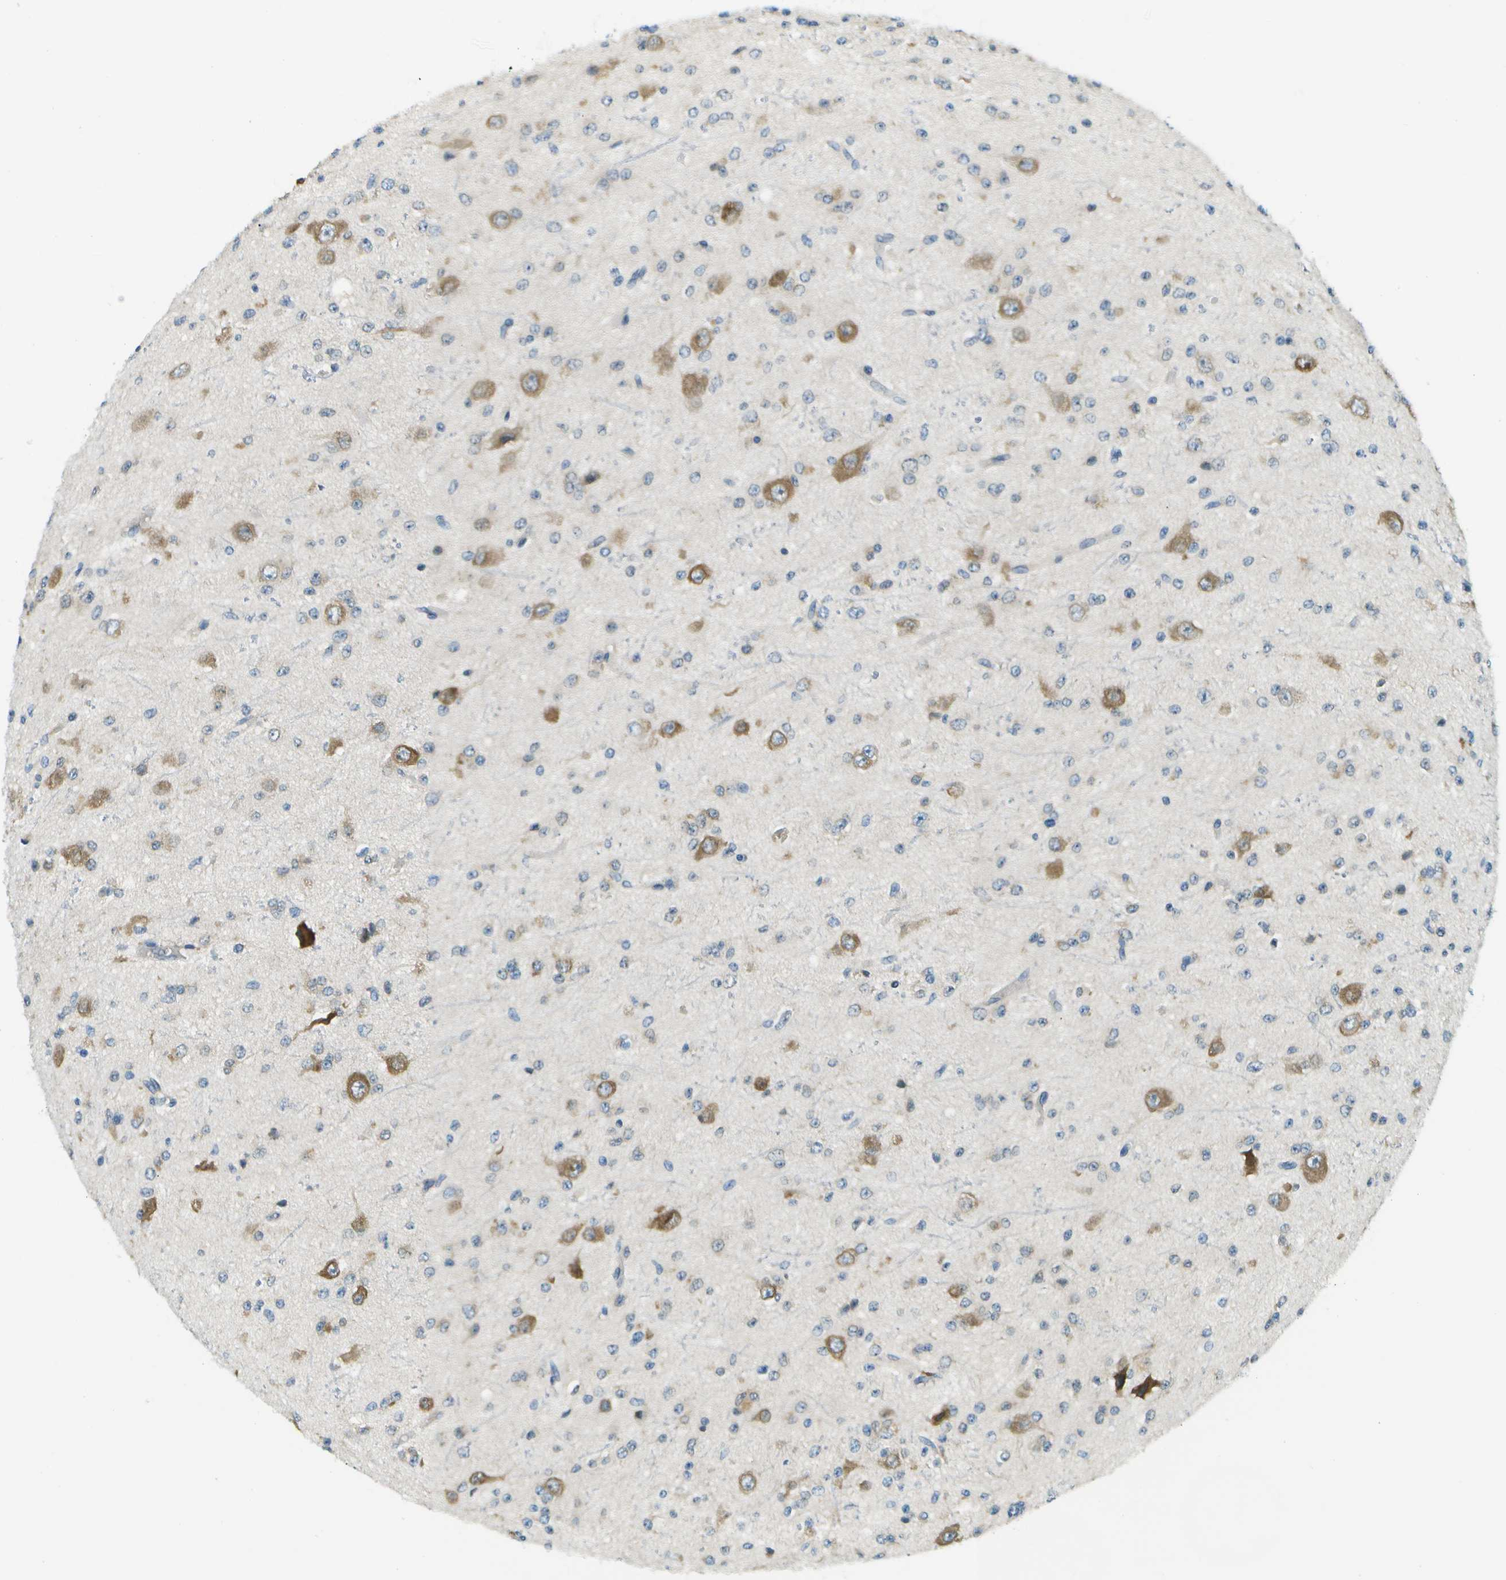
{"staining": {"intensity": "weak", "quantity": "<25%", "location": "cytoplasmic/membranous"}, "tissue": "glioma", "cell_type": "Tumor cells", "image_type": "cancer", "snomed": [{"axis": "morphology", "description": "Glioma, malignant, High grade"}, {"axis": "topography", "description": "pancreas cauda"}], "caption": "Tumor cells show no significant protein expression in malignant glioma (high-grade). (Brightfield microscopy of DAB (3,3'-diaminobenzidine) IHC at high magnification).", "gene": "CTIF", "patient": {"sex": "male", "age": 60}}